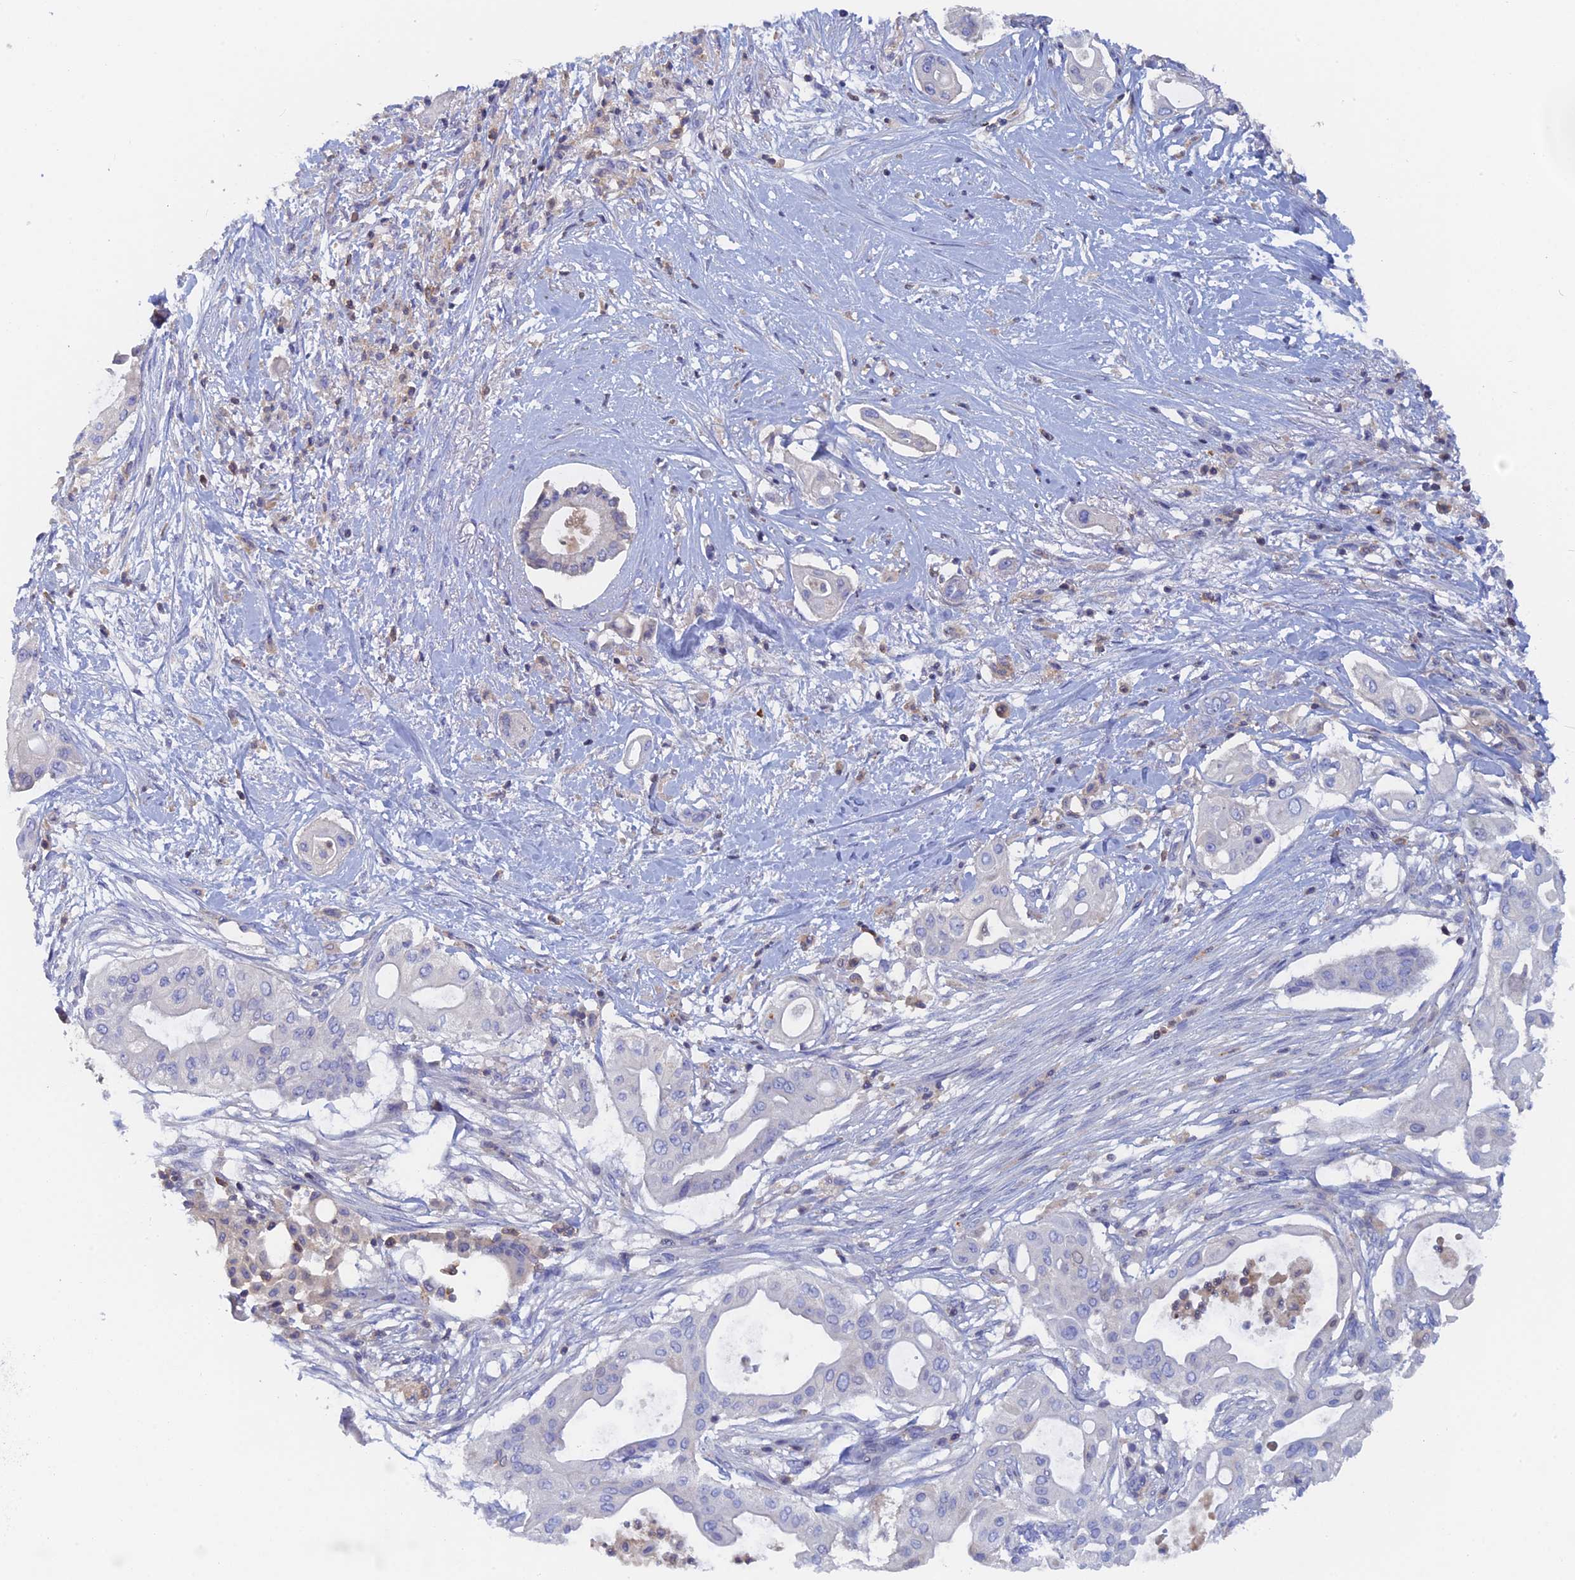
{"staining": {"intensity": "negative", "quantity": "none", "location": "none"}, "tissue": "pancreatic cancer", "cell_type": "Tumor cells", "image_type": "cancer", "snomed": [{"axis": "morphology", "description": "Adenocarcinoma, NOS"}, {"axis": "topography", "description": "Pancreas"}], "caption": "The immunohistochemistry histopathology image has no significant staining in tumor cells of pancreatic cancer (adenocarcinoma) tissue. Brightfield microscopy of immunohistochemistry (IHC) stained with DAB (brown) and hematoxylin (blue), captured at high magnification.", "gene": "ACP7", "patient": {"sex": "male", "age": 68}}